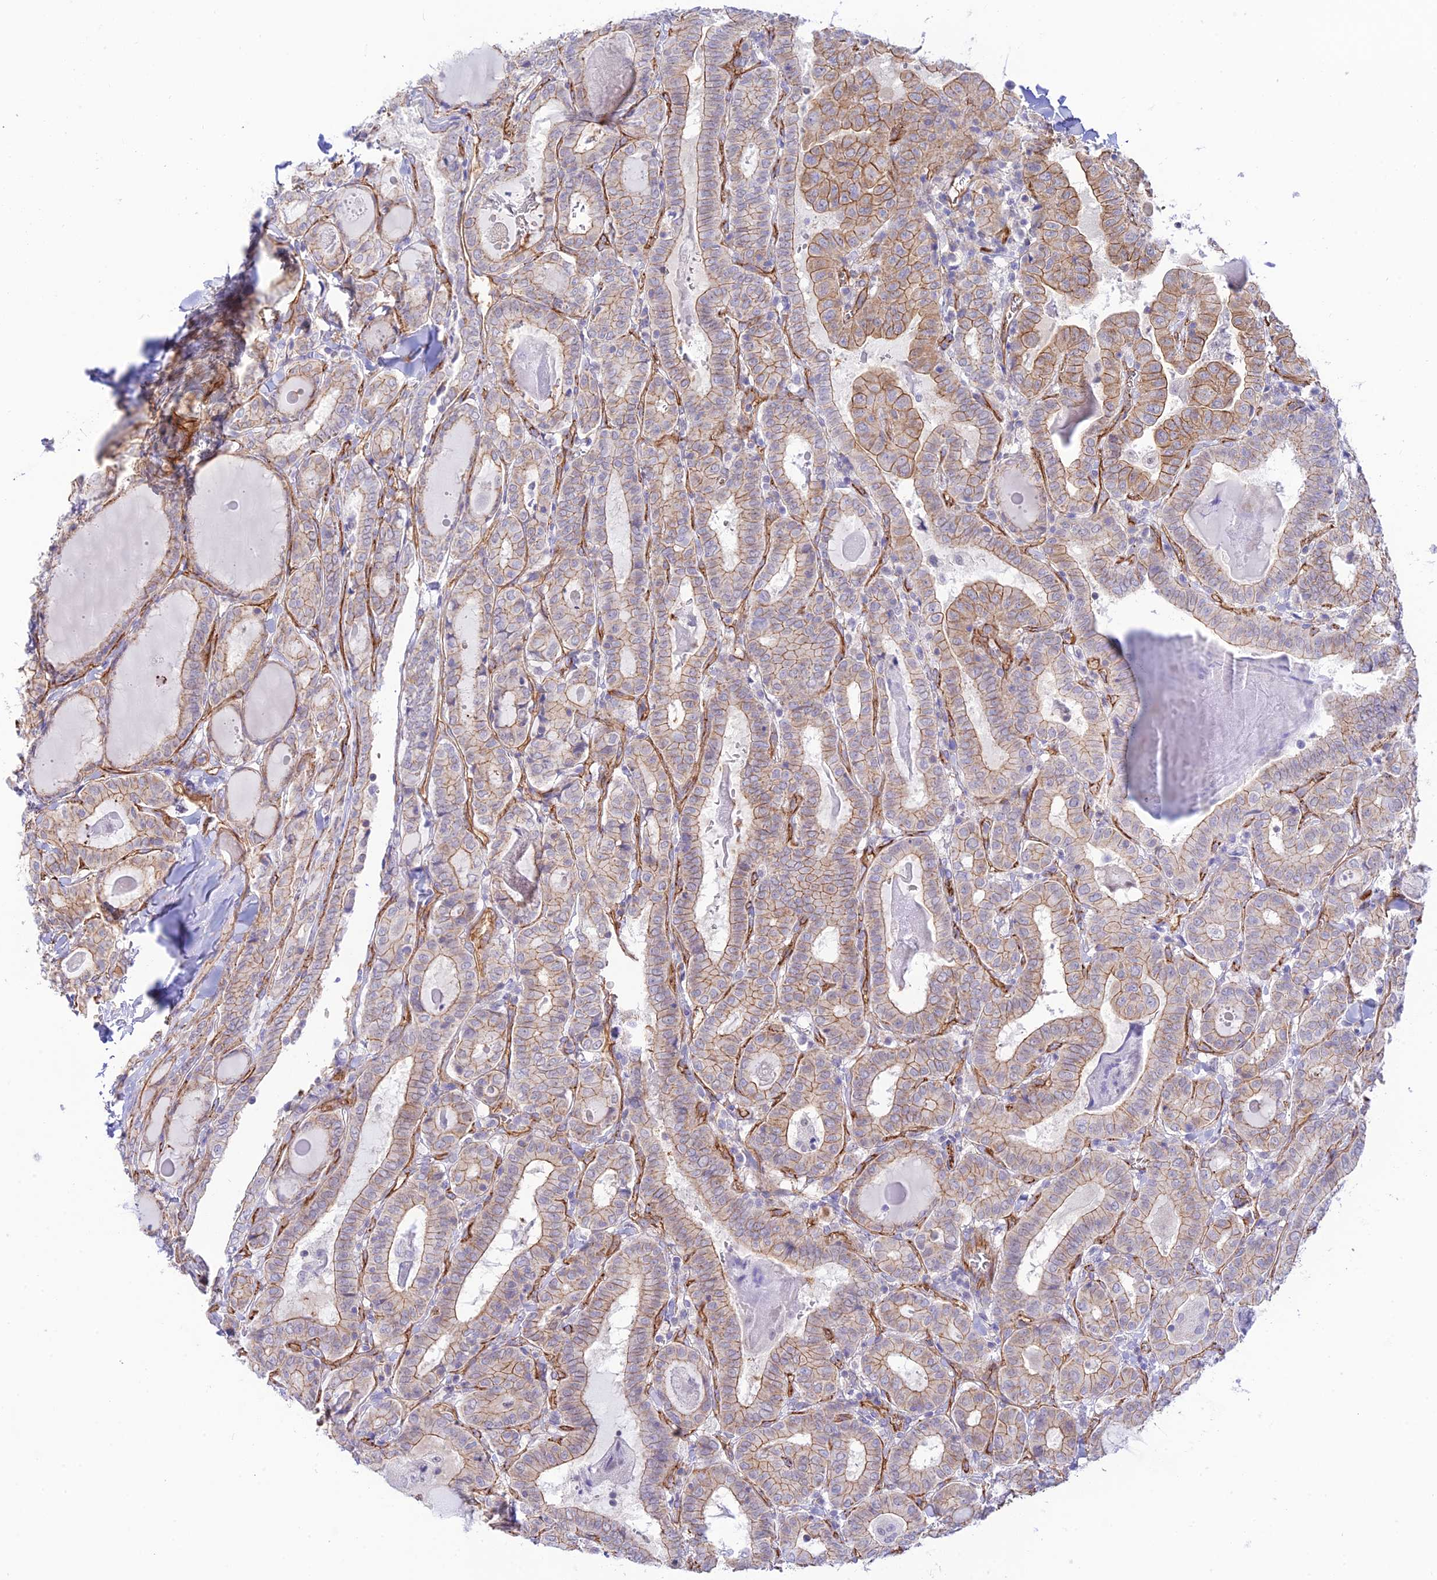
{"staining": {"intensity": "moderate", "quantity": "25%-75%", "location": "cytoplasmic/membranous"}, "tissue": "thyroid cancer", "cell_type": "Tumor cells", "image_type": "cancer", "snomed": [{"axis": "morphology", "description": "Papillary adenocarcinoma, NOS"}, {"axis": "topography", "description": "Thyroid gland"}], "caption": "High-power microscopy captured an immunohistochemistry photomicrograph of thyroid cancer, revealing moderate cytoplasmic/membranous positivity in about 25%-75% of tumor cells.", "gene": "YPEL5", "patient": {"sex": "female", "age": 72}}